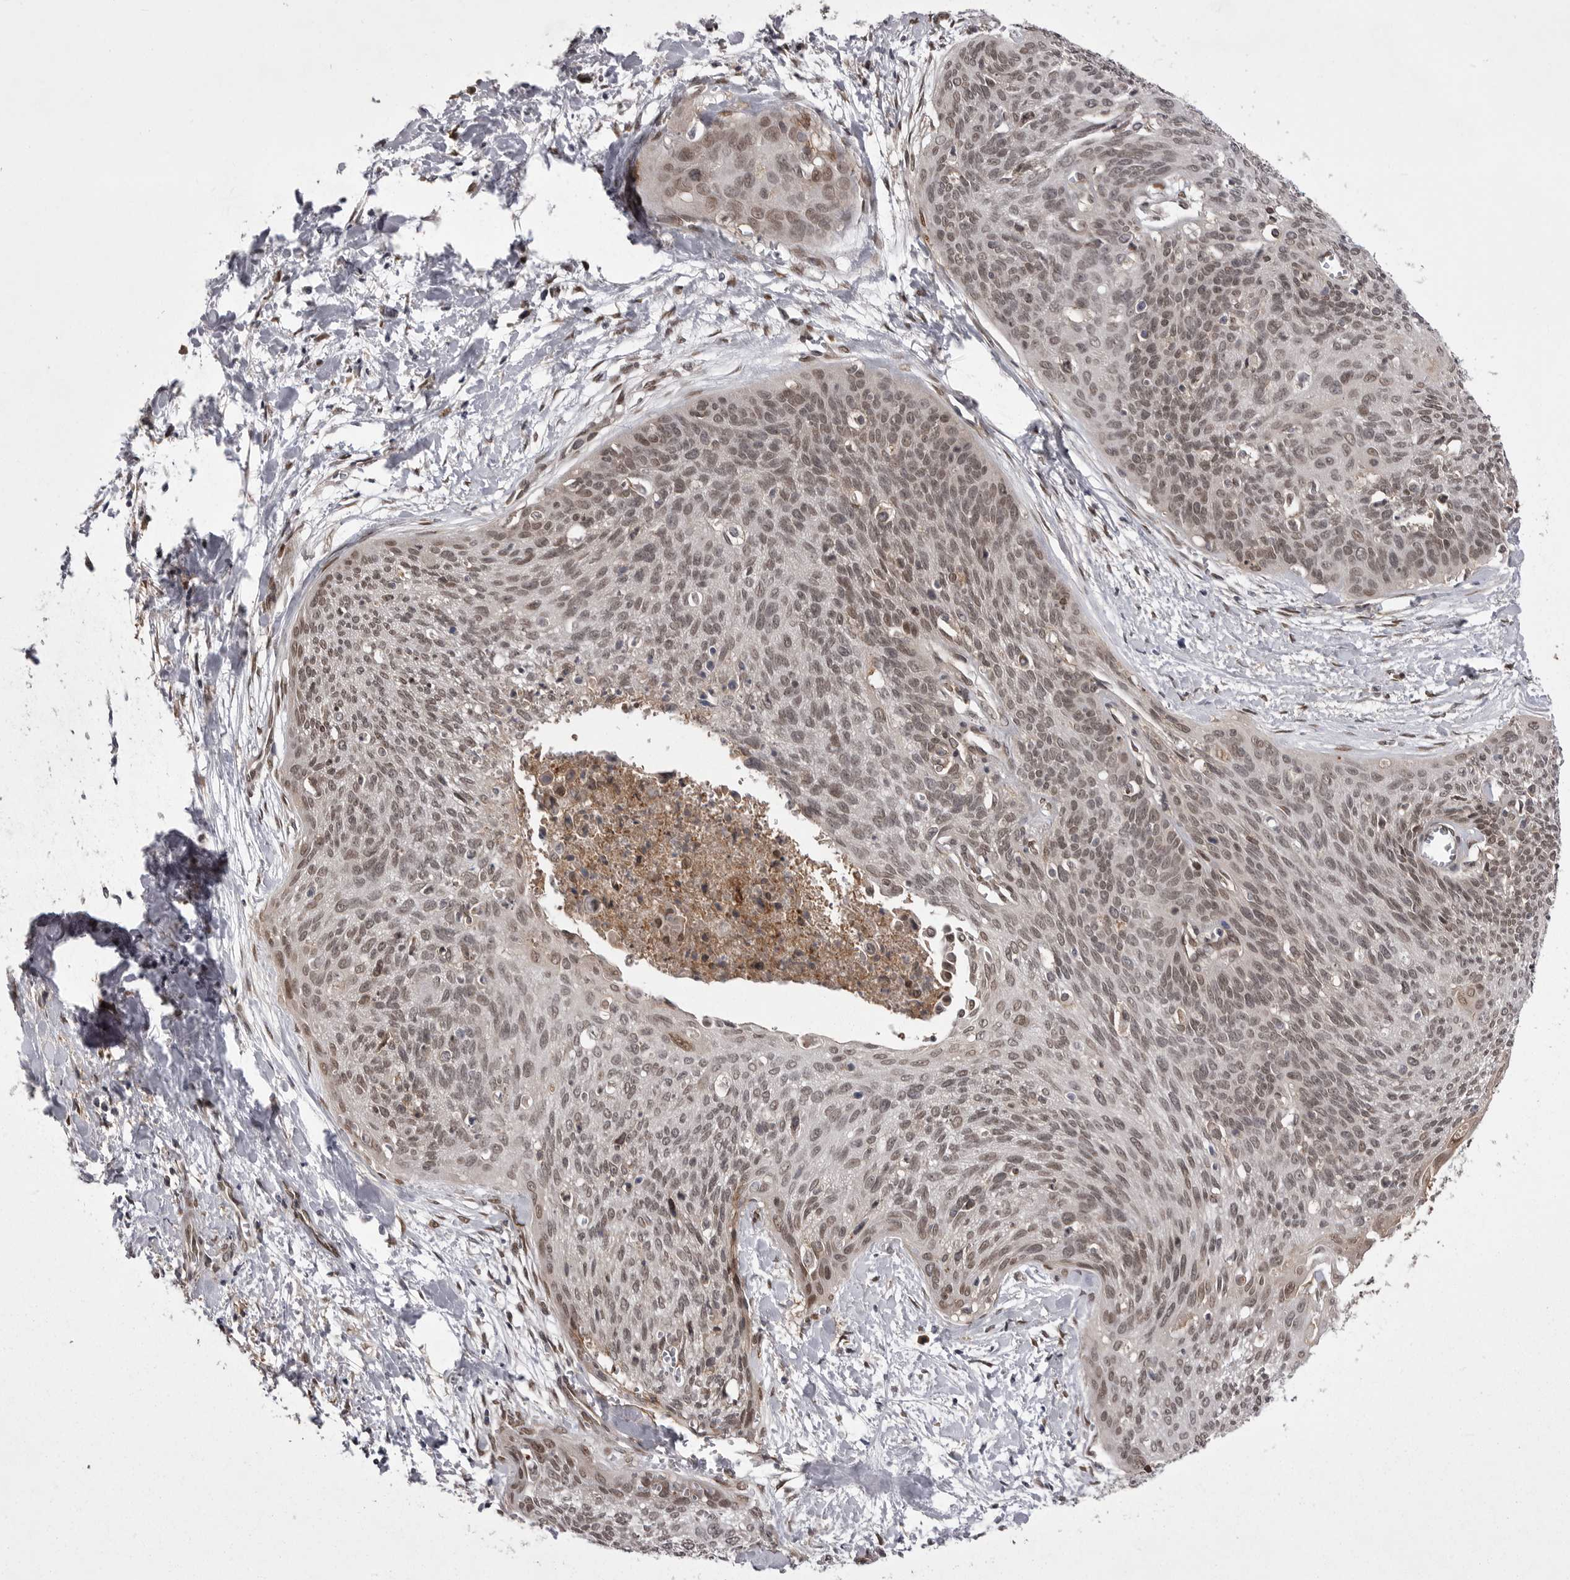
{"staining": {"intensity": "moderate", "quantity": ">75%", "location": "nuclear"}, "tissue": "cervical cancer", "cell_type": "Tumor cells", "image_type": "cancer", "snomed": [{"axis": "morphology", "description": "Squamous cell carcinoma, NOS"}, {"axis": "topography", "description": "Cervix"}], "caption": "Squamous cell carcinoma (cervical) stained with a brown dye demonstrates moderate nuclear positive staining in about >75% of tumor cells.", "gene": "ABL1", "patient": {"sex": "female", "age": 55}}